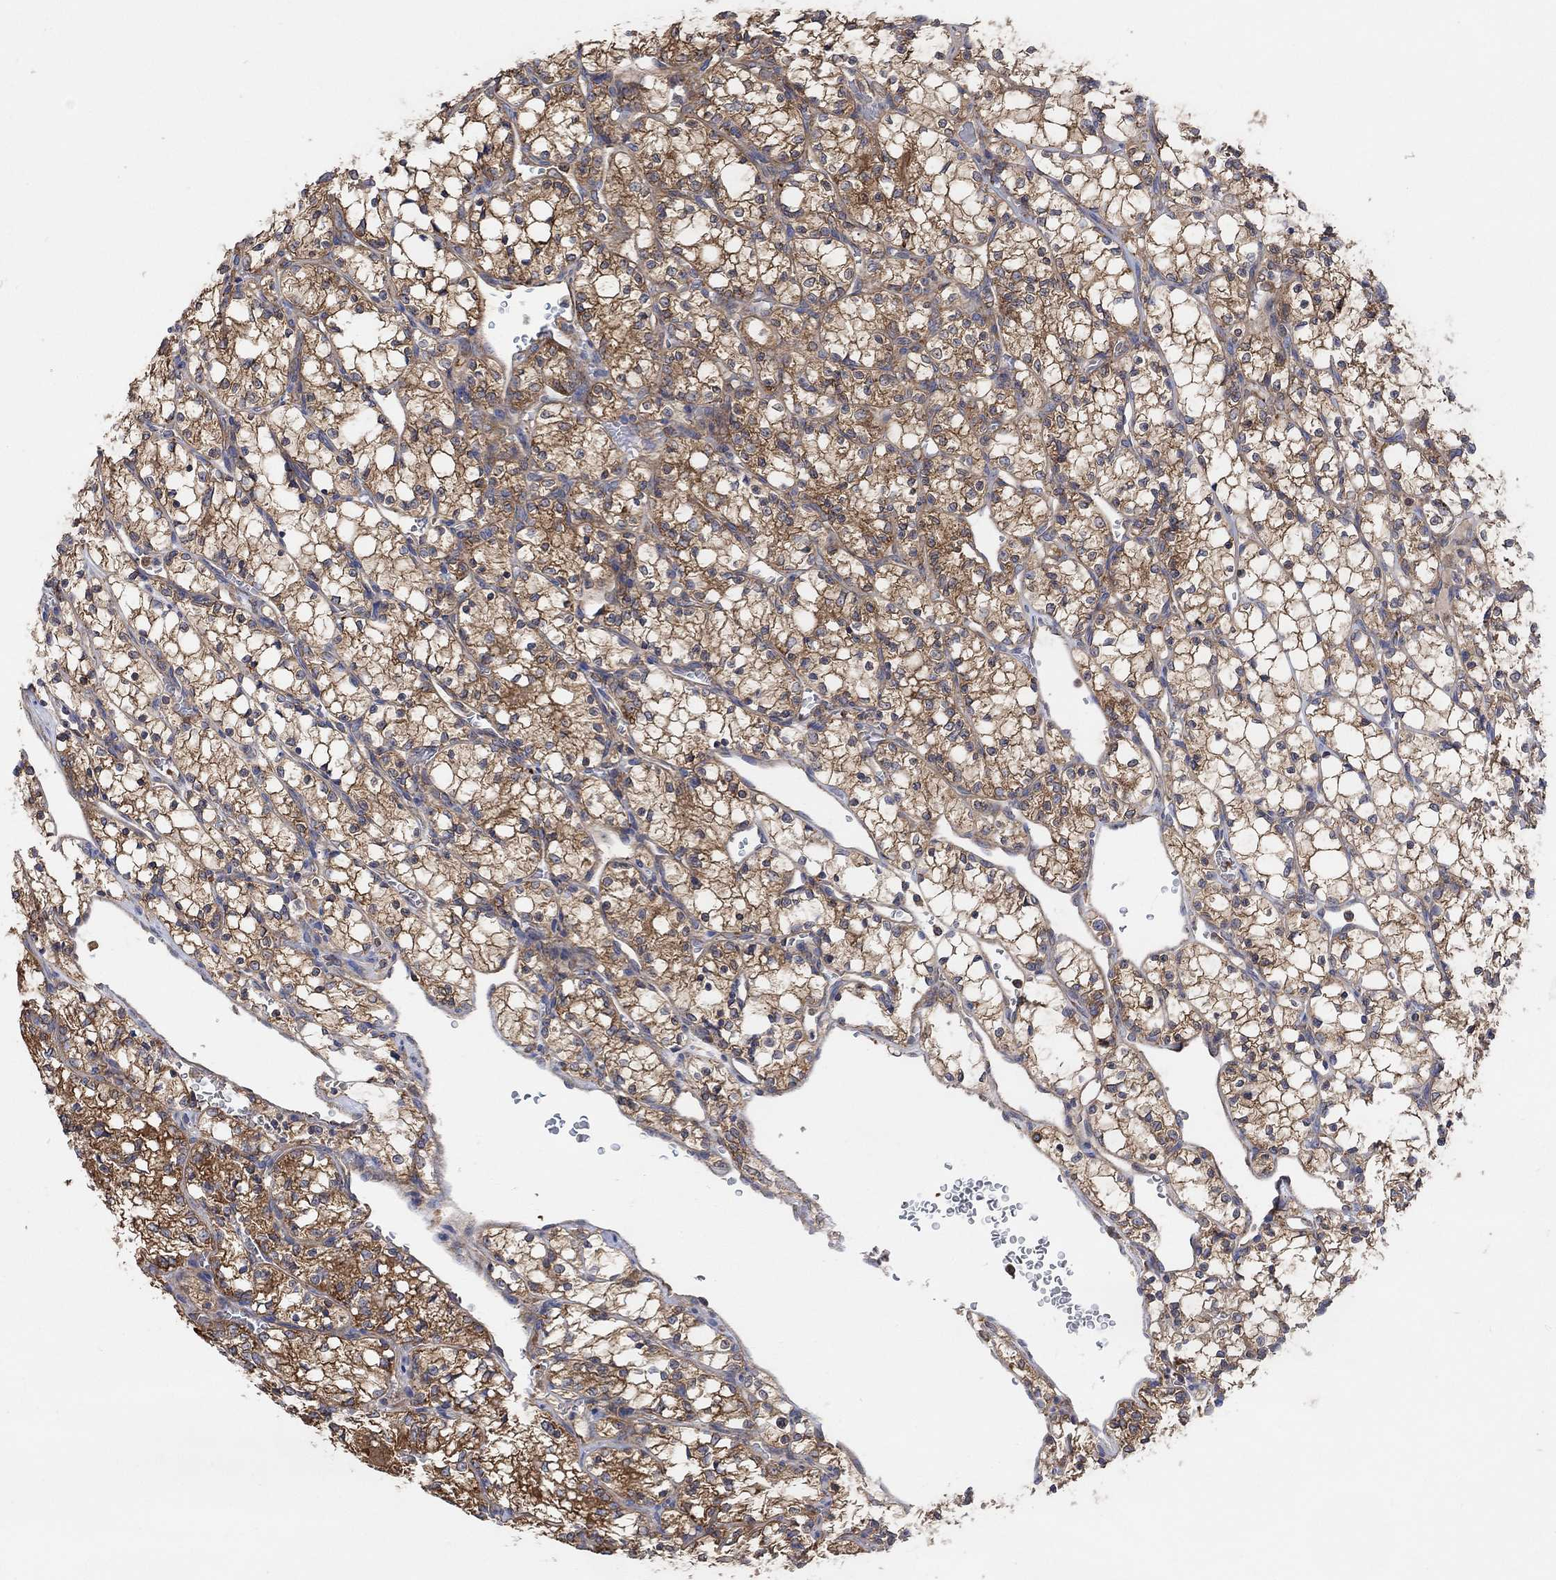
{"staining": {"intensity": "moderate", "quantity": ">75%", "location": "cytoplasmic/membranous"}, "tissue": "renal cancer", "cell_type": "Tumor cells", "image_type": "cancer", "snomed": [{"axis": "morphology", "description": "Adenocarcinoma, NOS"}, {"axis": "topography", "description": "Kidney"}], "caption": "Immunohistochemistry (IHC) (DAB (3,3'-diaminobenzidine)) staining of adenocarcinoma (renal) displays moderate cytoplasmic/membranous protein positivity in approximately >75% of tumor cells. Using DAB (brown) and hematoxylin (blue) stains, captured at high magnification using brightfield microscopy.", "gene": "BLOC1S3", "patient": {"sex": "female", "age": 69}}